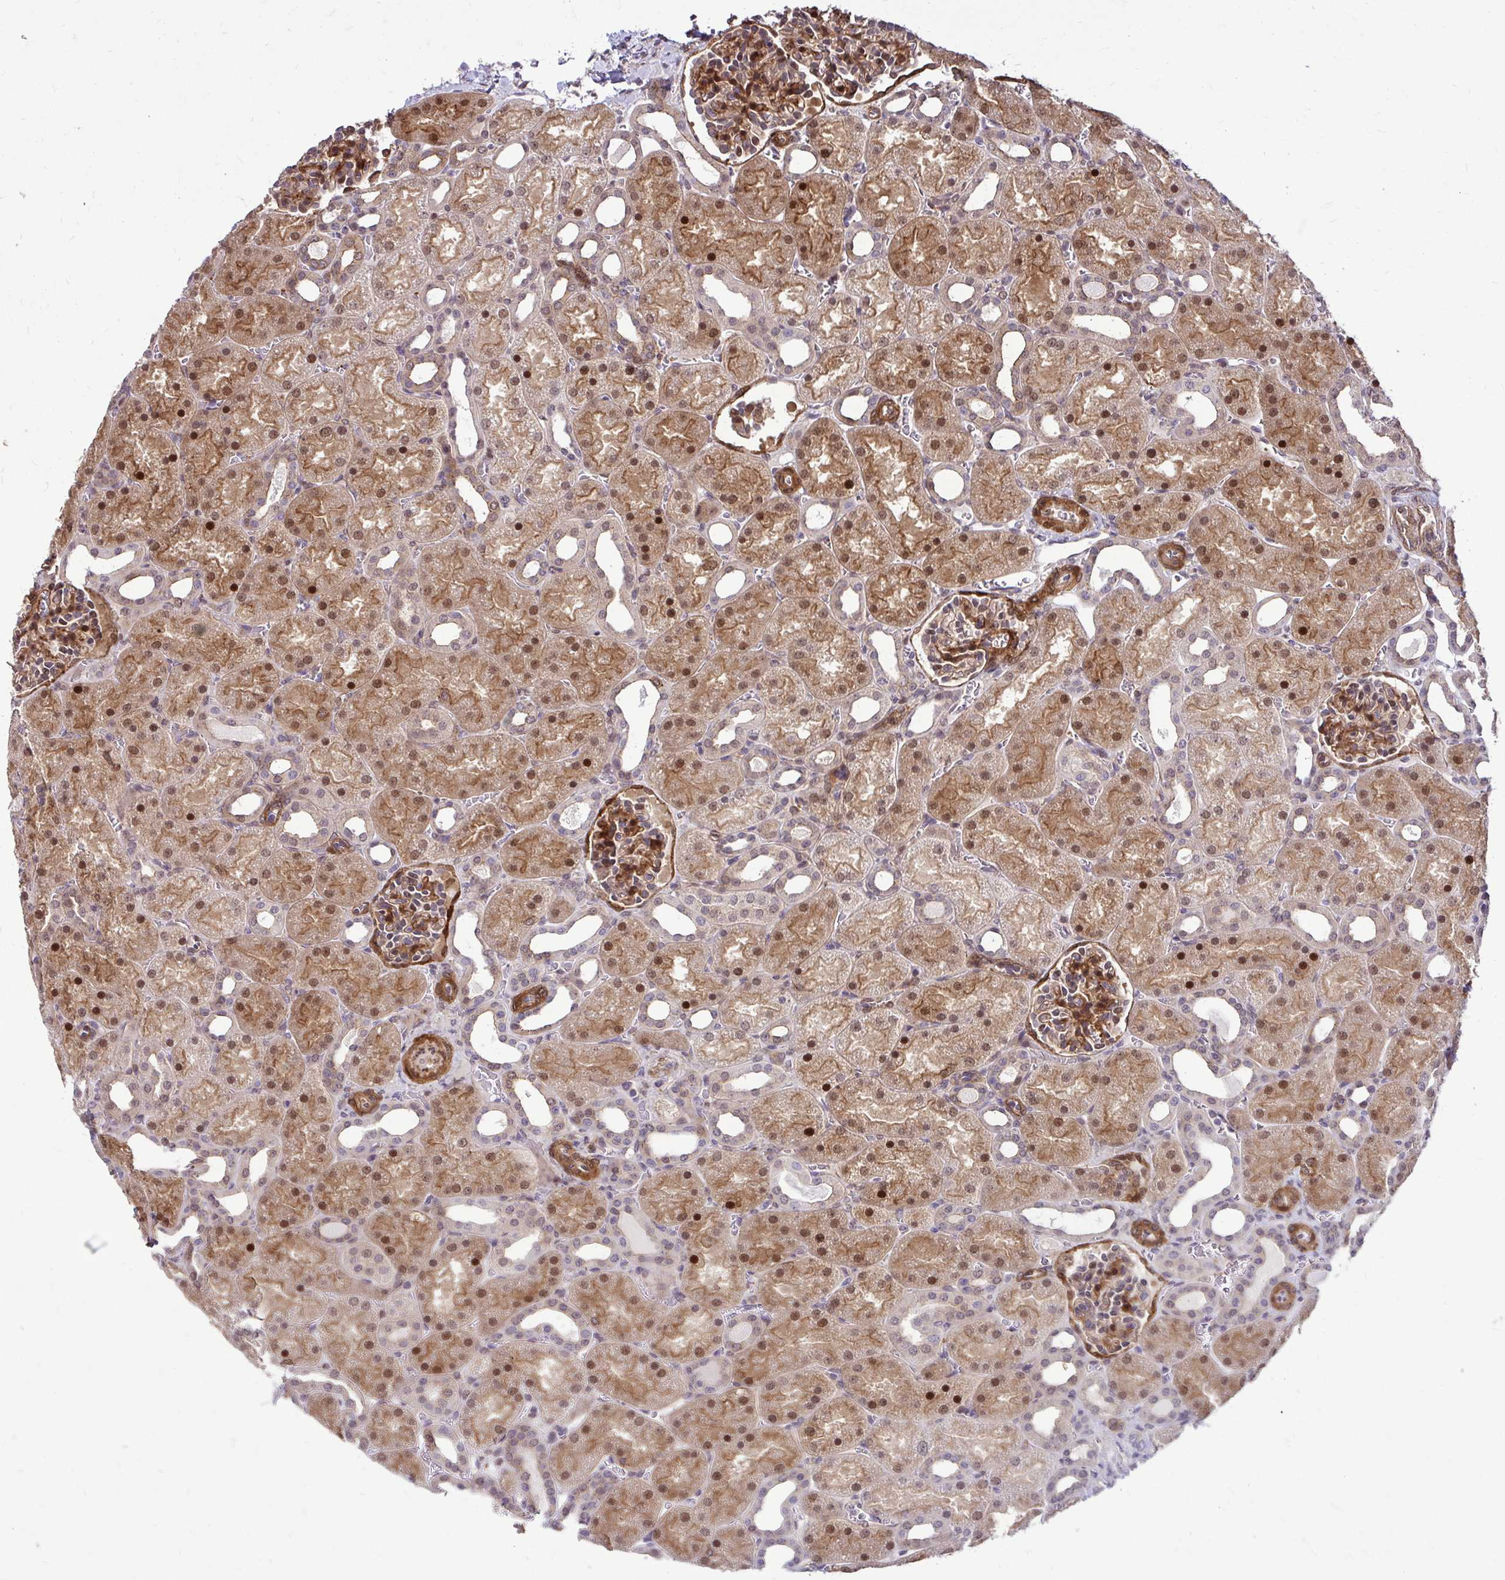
{"staining": {"intensity": "strong", "quantity": "25%-75%", "location": "cytoplasmic/membranous,nuclear"}, "tissue": "kidney", "cell_type": "Cells in glomeruli", "image_type": "normal", "snomed": [{"axis": "morphology", "description": "Normal tissue, NOS"}, {"axis": "topography", "description": "Kidney"}], "caption": "DAB immunohistochemical staining of unremarkable kidney reveals strong cytoplasmic/membranous,nuclear protein expression in about 25%-75% of cells in glomeruli. (DAB (3,3'-diaminobenzidine) IHC, brown staining for protein, blue staining for nuclei).", "gene": "TRIP6", "patient": {"sex": "male", "age": 2}}